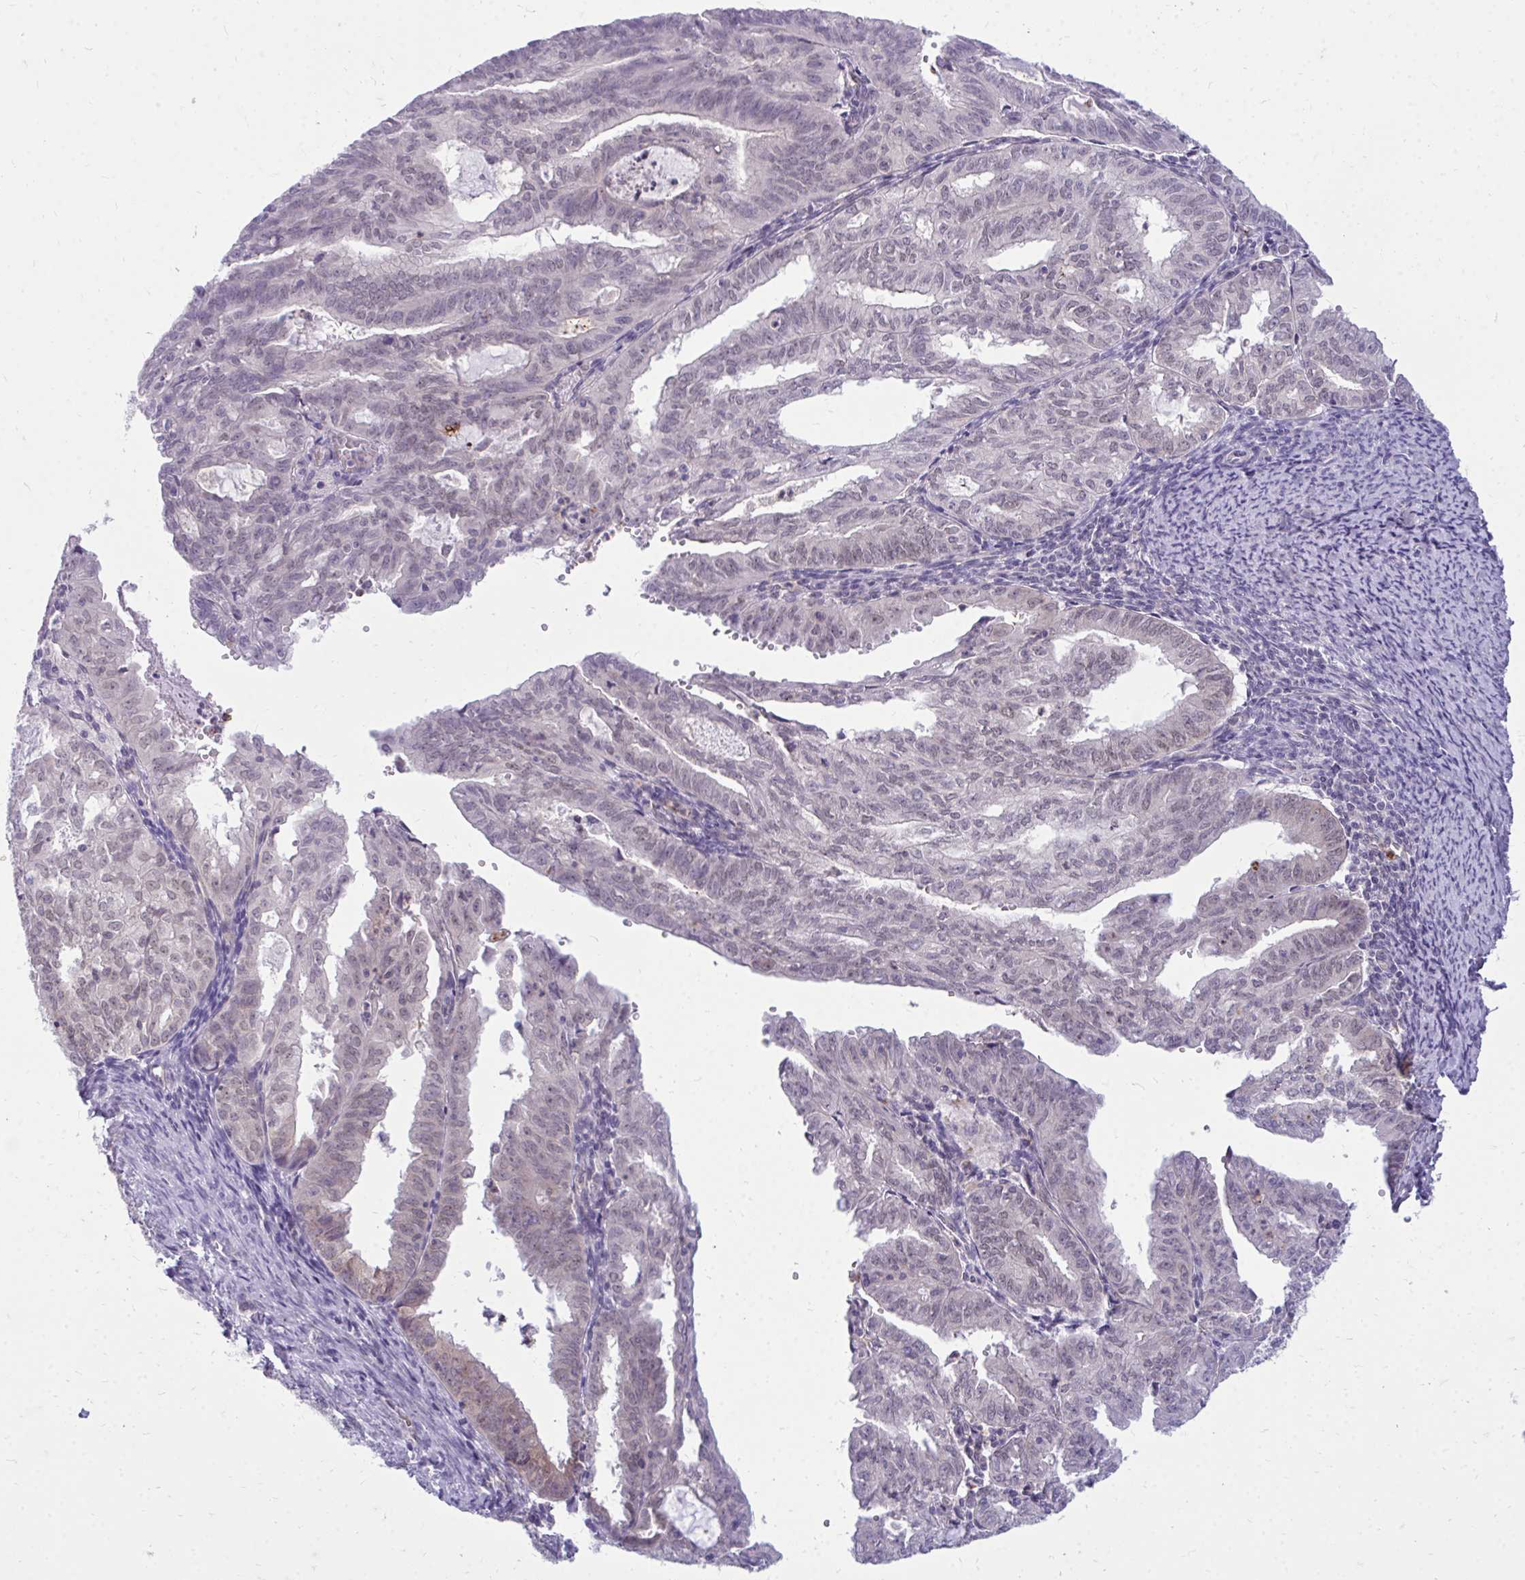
{"staining": {"intensity": "negative", "quantity": "none", "location": "none"}, "tissue": "endometrial cancer", "cell_type": "Tumor cells", "image_type": "cancer", "snomed": [{"axis": "morphology", "description": "Adenocarcinoma, NOS"}, {"axis": "topography", "description": "Endometrium"}], "caption": "There is no significant positivity in tumor cells of adenocarcinoma (endometrial). (DAB immunohistochemistry visualized using brightfield microscopy, high magnification).", "gene": "ACSL5", "patient": {"sex": "female", "age": 70}}